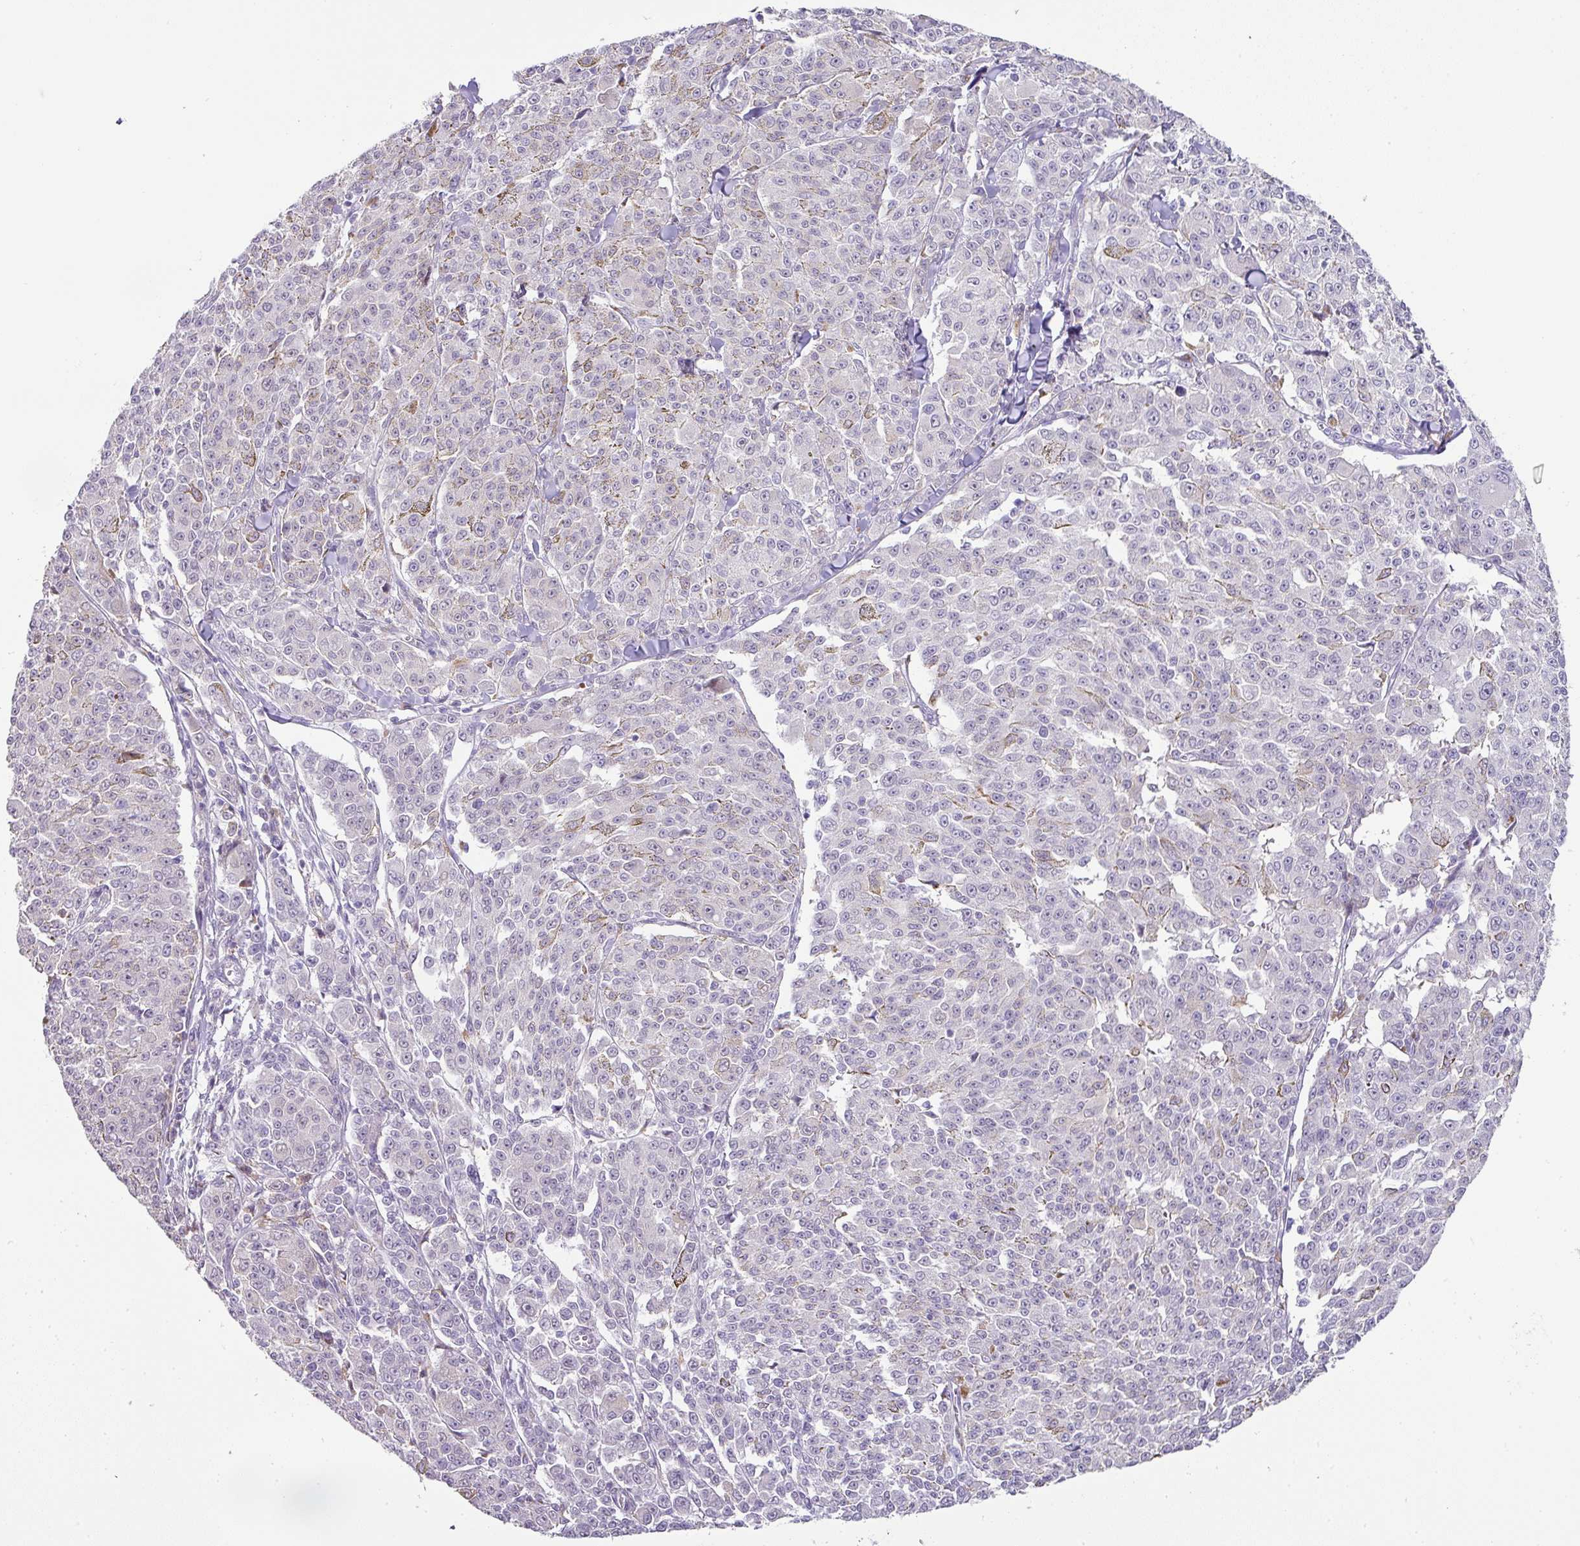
{"staining": {"intensity": "negative", "quantity": "none", "location": "none"}, "tissue": "melanoma", "cell_type": "Tumor cells", "image_type": "cancer", "snomed": [{"axis": "morphology", "description": "Malignant melanoma, NOS"}, {"axis": "topography", "description": "Skin"}], "caption": "Malignant melanoma stained for a protein using immunohistochemistry (IHC) reveals no staining tumor cells.", "gene": "FGF17", "patient": {"sex": "female", "age": 52}}